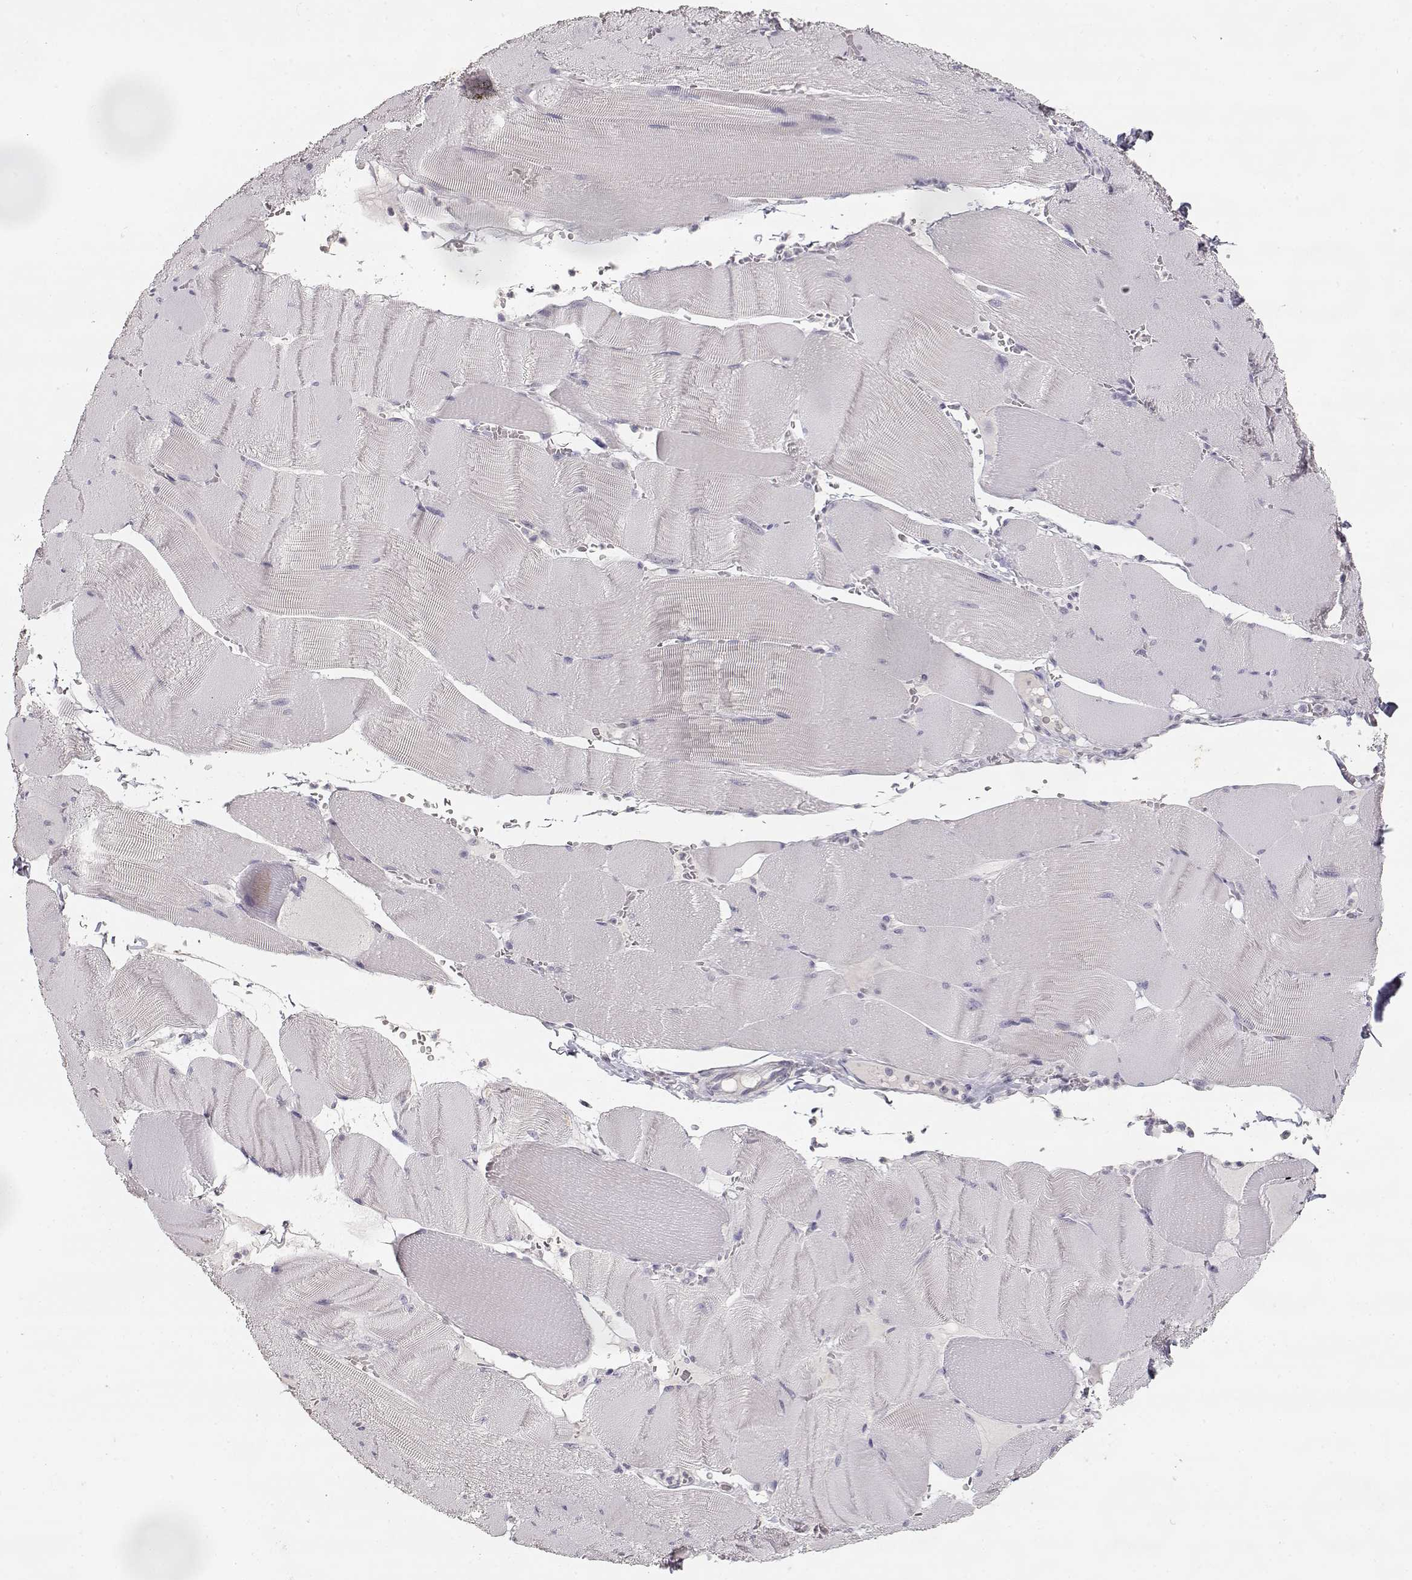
{"staining": {"intensity": "negative", "quantity": "none", "location": "none"}, "tissue": "skeletal muscle", "cell_type": "Myocytes", "image_type": "normal", "snomed": [{"axis": "morphology", "description": "Normal tissue, NOS"}, {"axis": "topography", "description": "Skeletal muscle"}], "caption": "High power microscopy photomicrograph of an immunohistochemistry micrograph of normal skeletal muscle, revealing no significant positivity in myocytes. (DAB (3,3'-diaminobenzidine) IHC visualized using brightfield microscopy, high magnification).", "gene": "TPH2", "patient": {"sex": "male", "age": 56}}